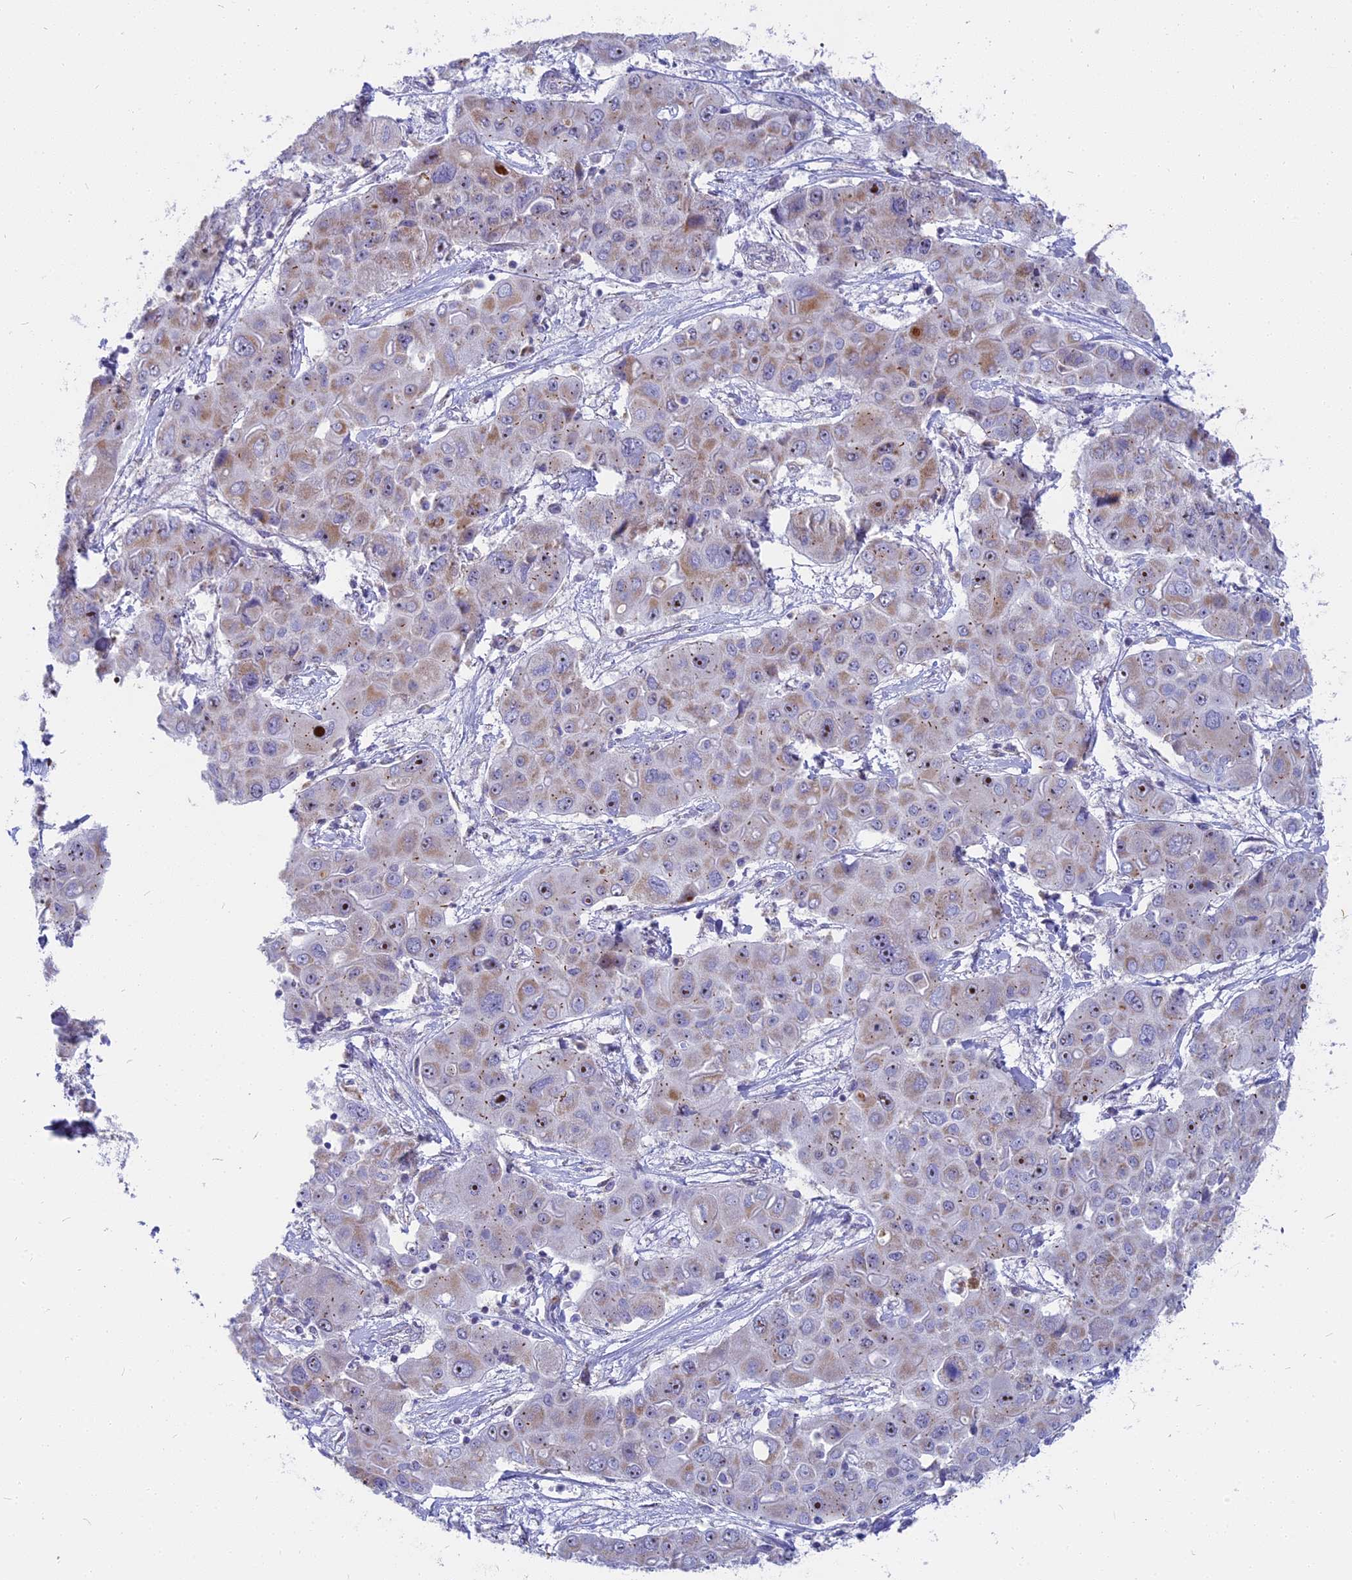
{"staining": {"intensity": "moderate", "quantity": "<25%", "location": "cytoplasmic/membranous,nuclear"}, "tissue": "liver cancer", "cell_type": "Tumor cells", "image_type": "cancer", "snomed": [{"axis": "morphology", "description": "Cholangiocarcinoma"}, {"axis": "topography", "description": "Liver"}], "caption": "Protein expression analysis of liver cancer (cholangiocarcinoma) displays moderate cytoplasmic/membranous and nuclear staining in approximately <25% of tumor cells.", "gene": "DTWD1", "patient": {"sex": "male", "age": 67}}